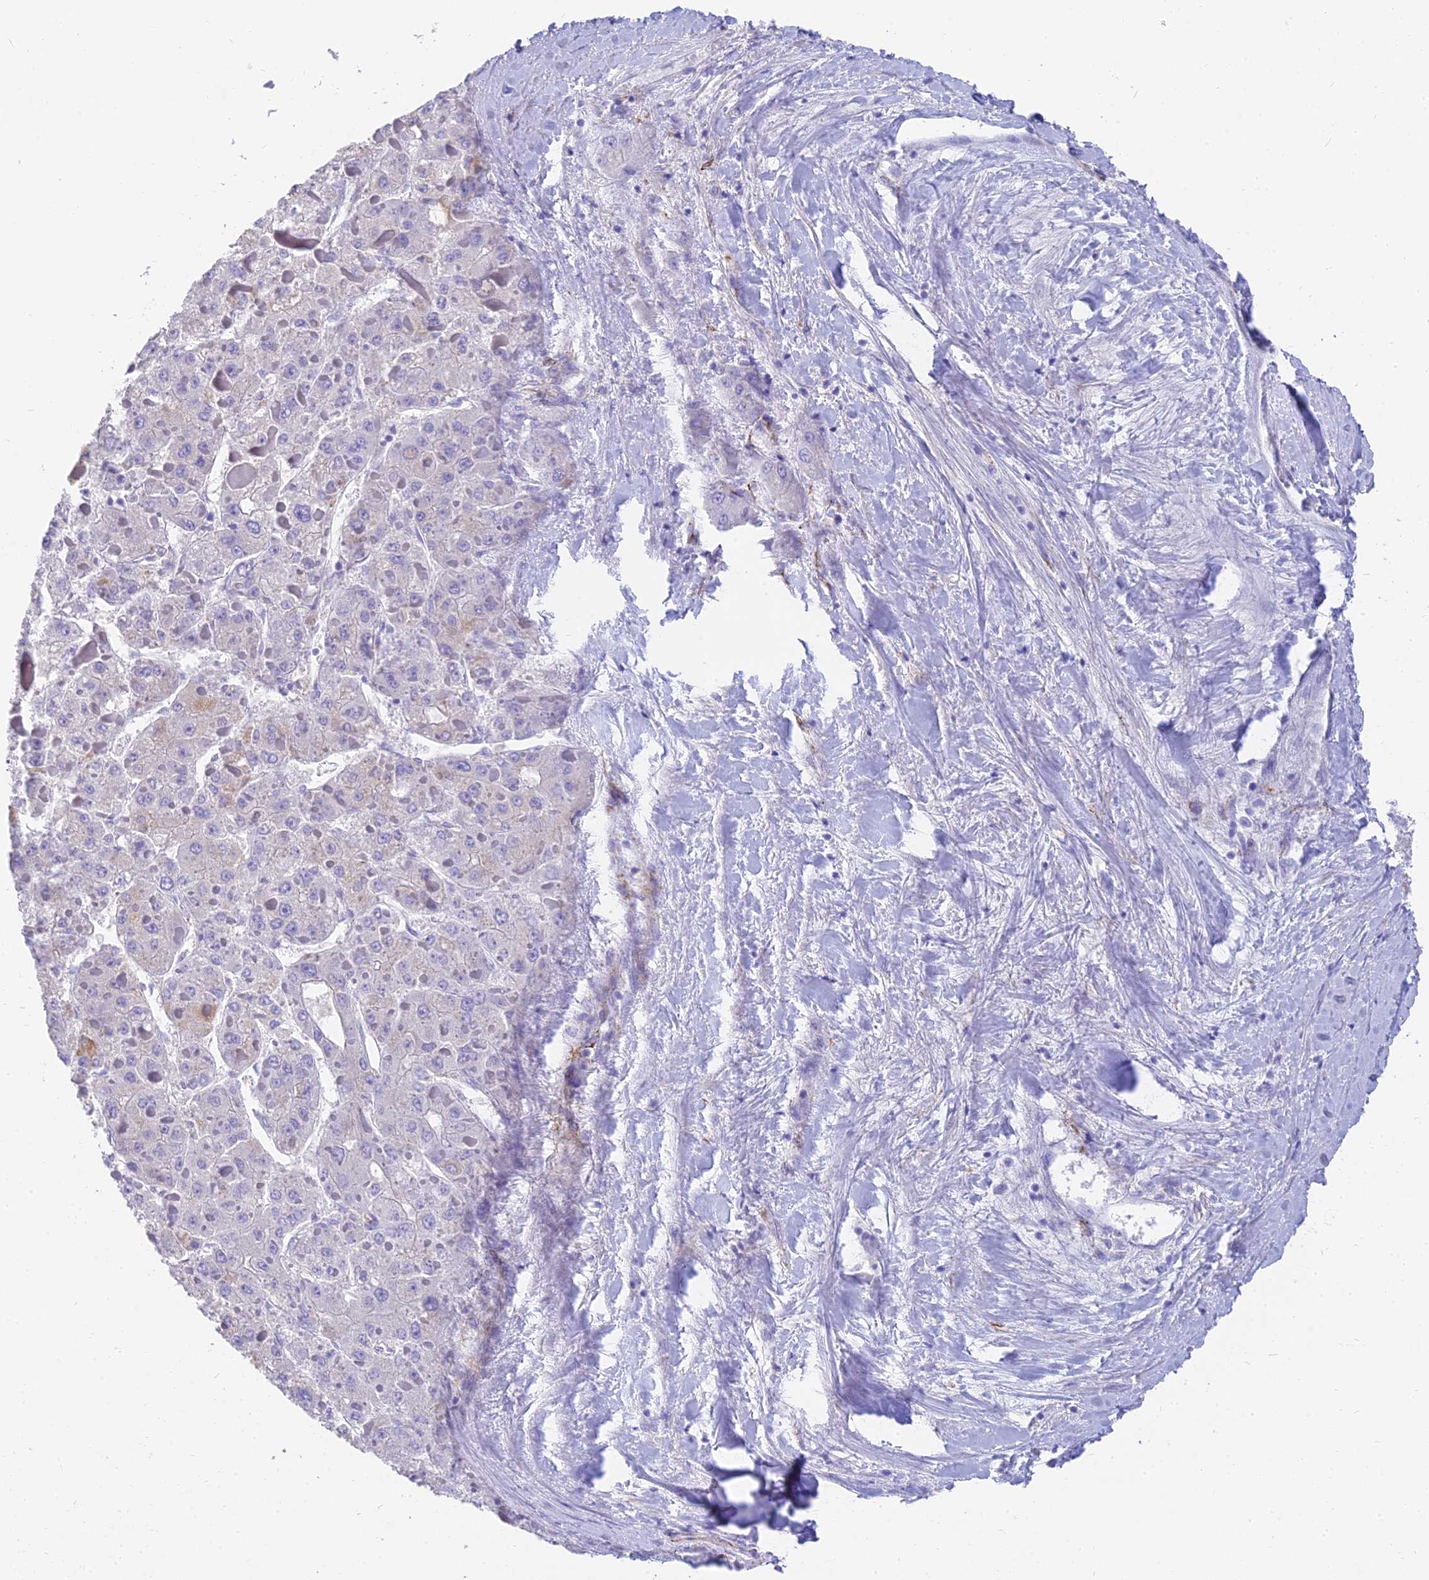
{"staining": {"intensity": "negative", "quantity": "none", "location": "none"}, "tissue": "liver cancer", "cell_type": "Tumor cells", "image_type": "cancer", "snomed": [{"axis": "morphology", "description": "Carcinoma, Hepatocellular, NOS"}, {"axis": "topography", "description": "Liver"}], "caption": "Immunohistochemical staining of human liver cancer displays no significant positivity in tumor cells.", "gene": "SLC36A2", "patient": {"sex": "female", "age": 73}}